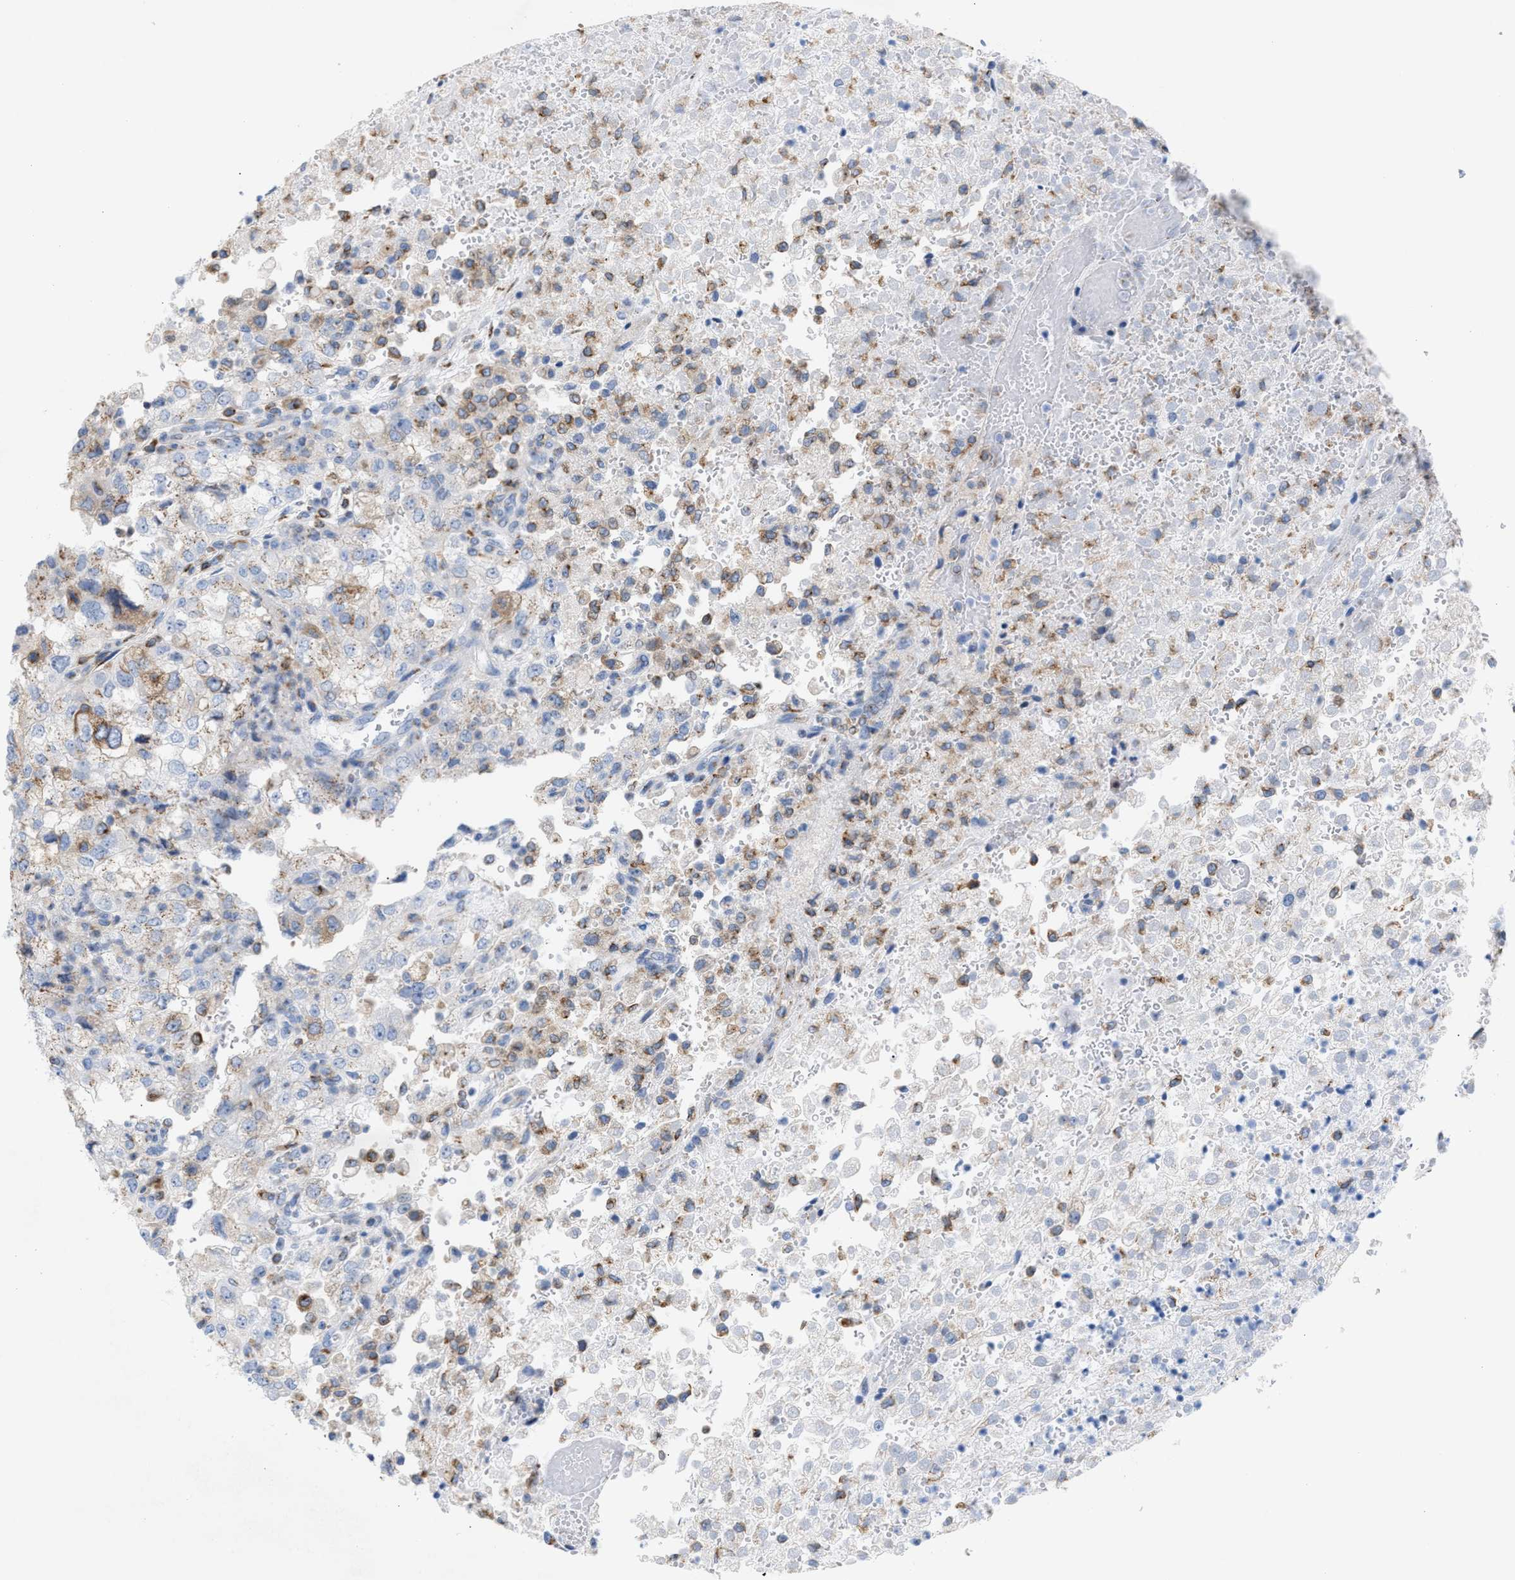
{"staining": {"intensity": "weak", "quantity": "<25%", "location": "cytoplasmic/membranous"}, "tissue": "renal cancer", "cell_type": "Tumor cells", "image_type": "cancer", "snomed": [{"axis": "morphology", "description": "Adenocarcinoma, NOS"}, {"axis": "topography", "description": "Kidney"}], "caption": "Histopathology image shows no significant protein staining in tumor cells of renal cancer (adenocarcinoma).", "gene": "TACC3", "patient": {"sex": "female", "age": 54}}